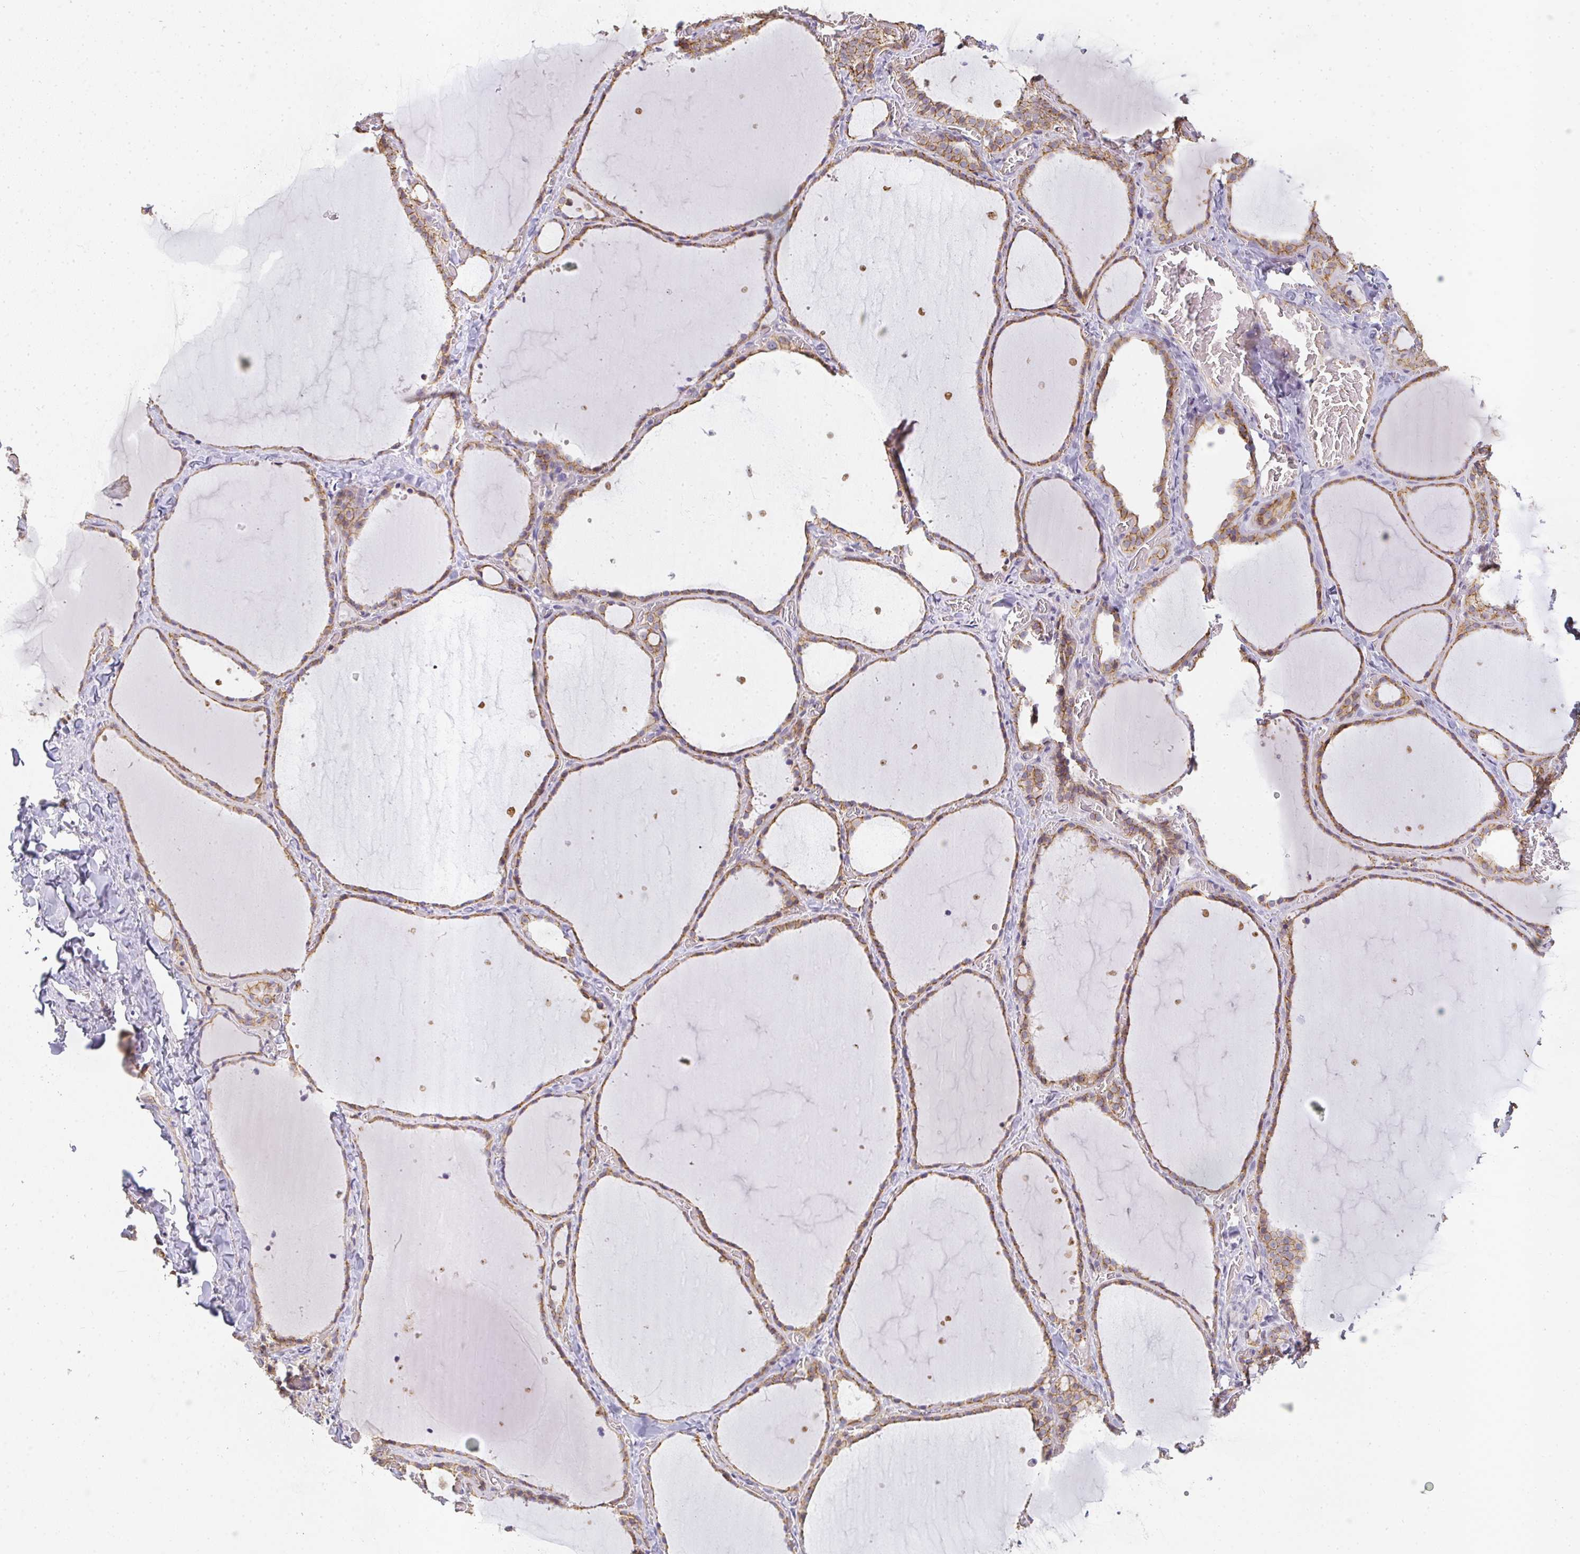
{"staining": {"intensity": "moderate", "quantity": ">75%", "location": "cytoplasmic/membranous"}, "tissue": "thyroid gland", "cell_type": "Glandular cells", "image_type": "normal", "snomed": [{"axis": "morphology", "description": "Normal tissue, NOS"}, {"axis": "topography", "description": "Thyroid gland"}], "caption": "Immunohistochemistry (IHC) staining of benign thyroid gland, which demonstrates medium levels of moderate cytoplasmic/membranous expression in approximately >75% of glandular cells indicating moderate cytoplasmic/membranous protein positivity. The staining was performed using DAB (3,3'-diaminobenzidine) (brown) for protein detection and nuclei were counterstained in hematoxylin (blue).", "gene": "SLC35B3", "patient": {"sex": "female", "age": 36}}